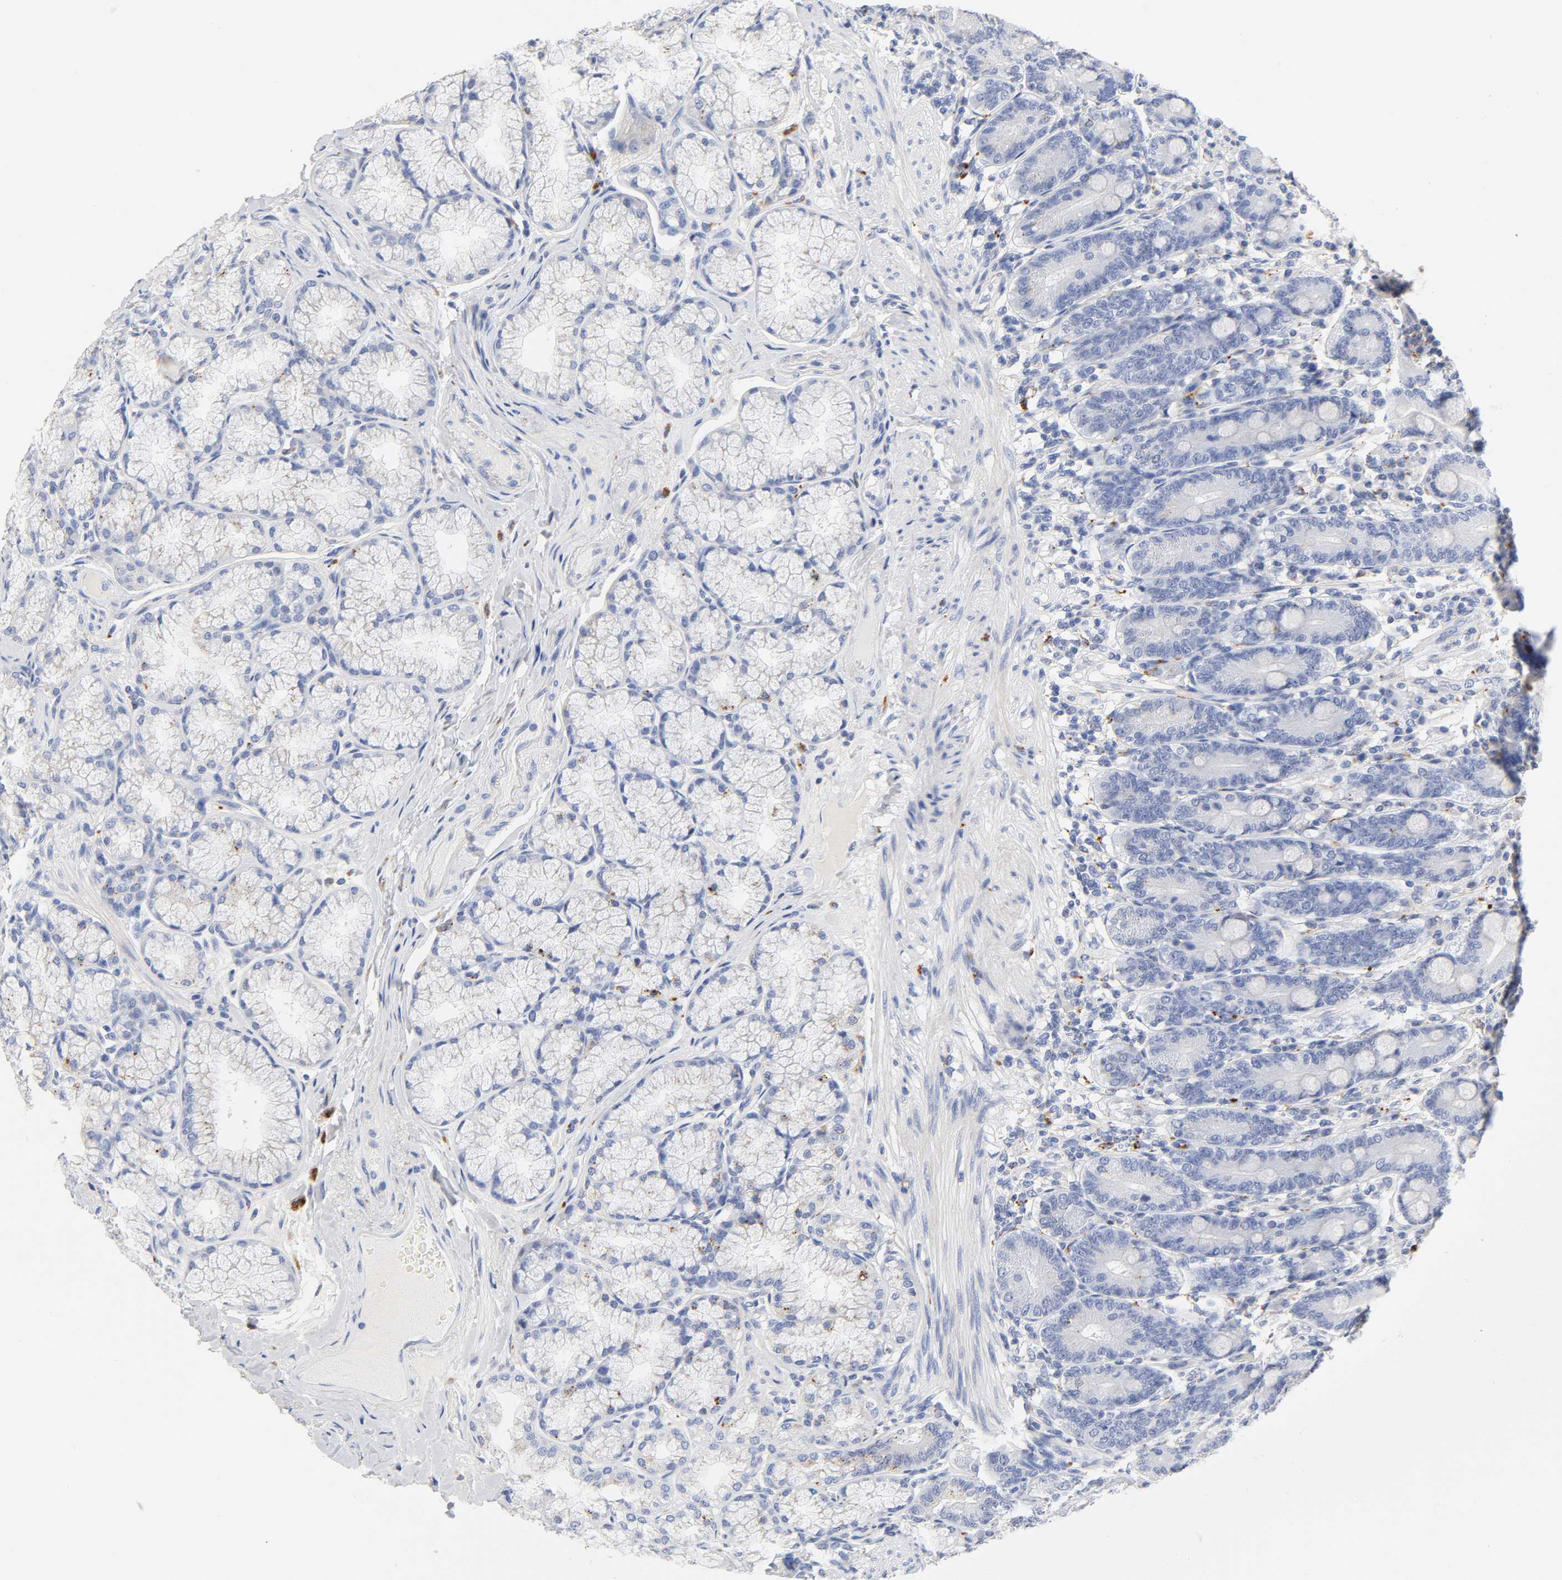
{"staining": {"intensity": "negative", "quantity": "none", "location": "none"}, "tissue": "duodenum", "cell_type": "Glandular cells", "image_type": "normal", "snomed": [{"axis": "morphology", "description": "Normal tissue, NOS"}, {"axis": "topography", "description": "Duodenum"}], "caption": "High magnification brightfield microscopy of unremarkable duodenum stained with DAB (brown) and counterstained with hematoxylin (blue): glandular cells show no significant staining. (DAB (3,3'-diaminobenzidine) IHC, high magnification).", "gene": "PLP1", "patient": {"sex": "female", "age": 64}}